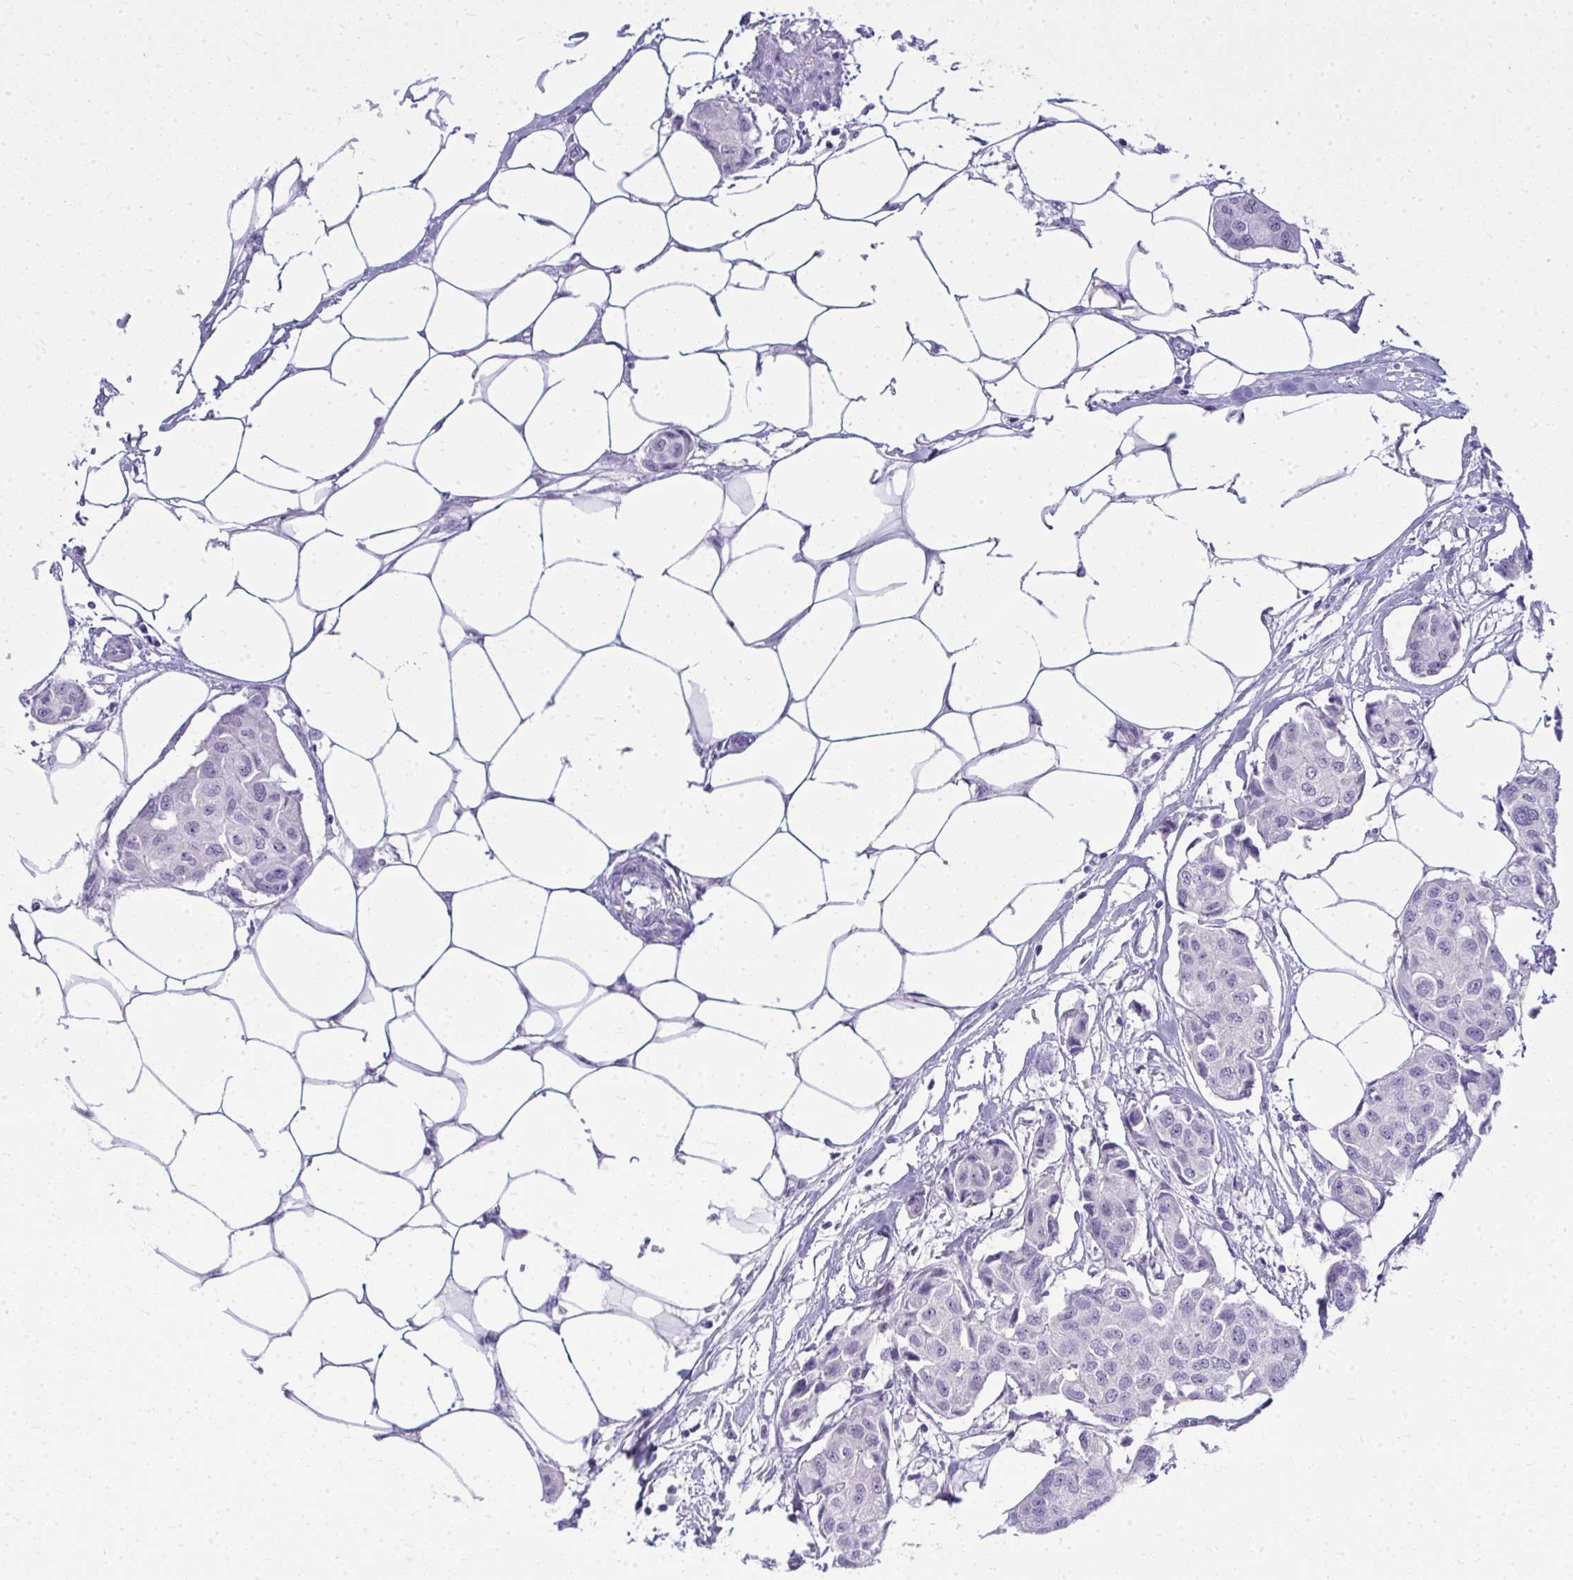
{"staining": {"intensity": "negative", "quantity": "none", "location": "none"}, "tissue": "breast cancer", "cell_type": "Tumor cells", "image_type": "cancer", "snomed": [{"axis": "morphology", "description": "Duct carcinoma"}, {"axis": "topography", "description": "Breast"}, {"axis": "topography", "description": "Lymph node"}], "caption": "Breast infiltrating ductal carcinoma stained for a protein using IHC reveals no positivity tumor cells.", "gene": "QDPR", "patient": {"sex": "female", "age": 80}}